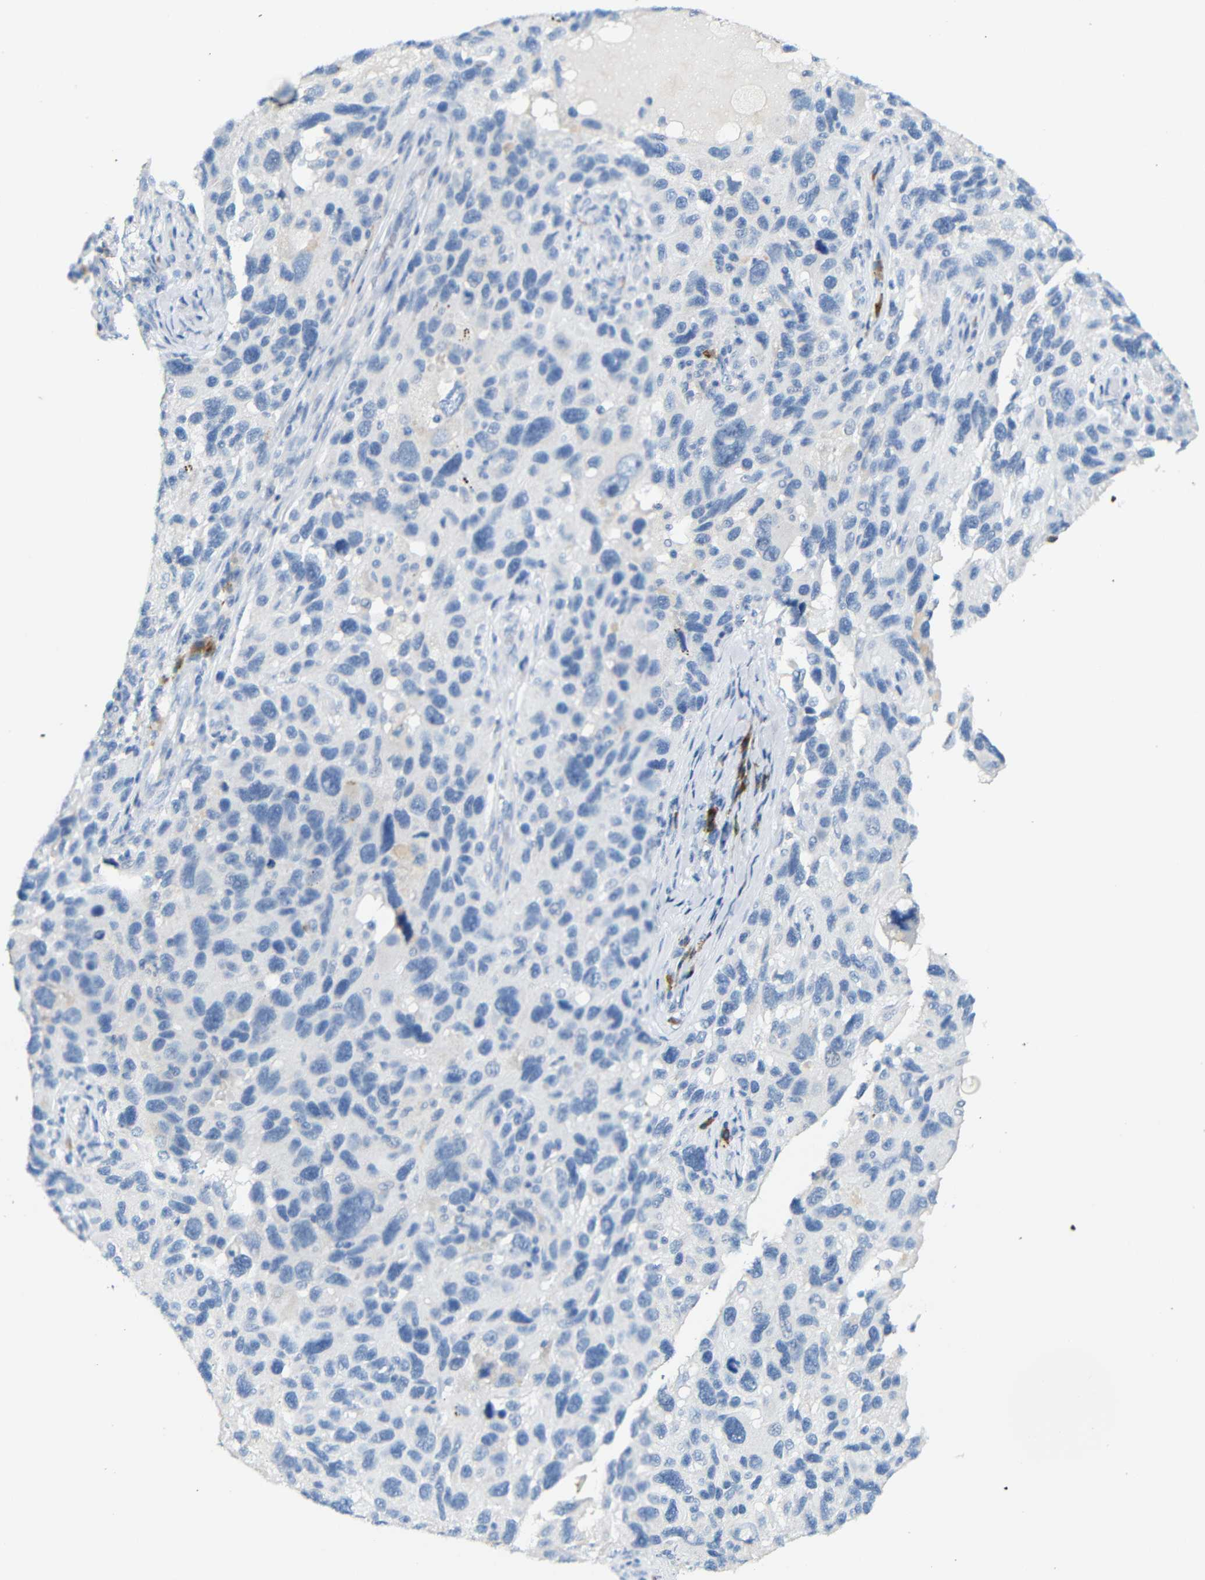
{"staining": {"intensity": "negative", "quantity": "none", "location": "none"}, "tissue": "melanoma", "cell_type": "Tumor cells", "image_type": "cancer", "snomed": [{"axis": "morphology", "description": "Malignant melanoma, NOS"}, {"axis": "topography", "description": "Skin"}], "caption": "Human melanoma stained for a protein using immunohistochemistry (IHC) reveals no expression in tumor cells.", "gene": "FCRL1", "patient": {"sex": "male", "age": 53}}